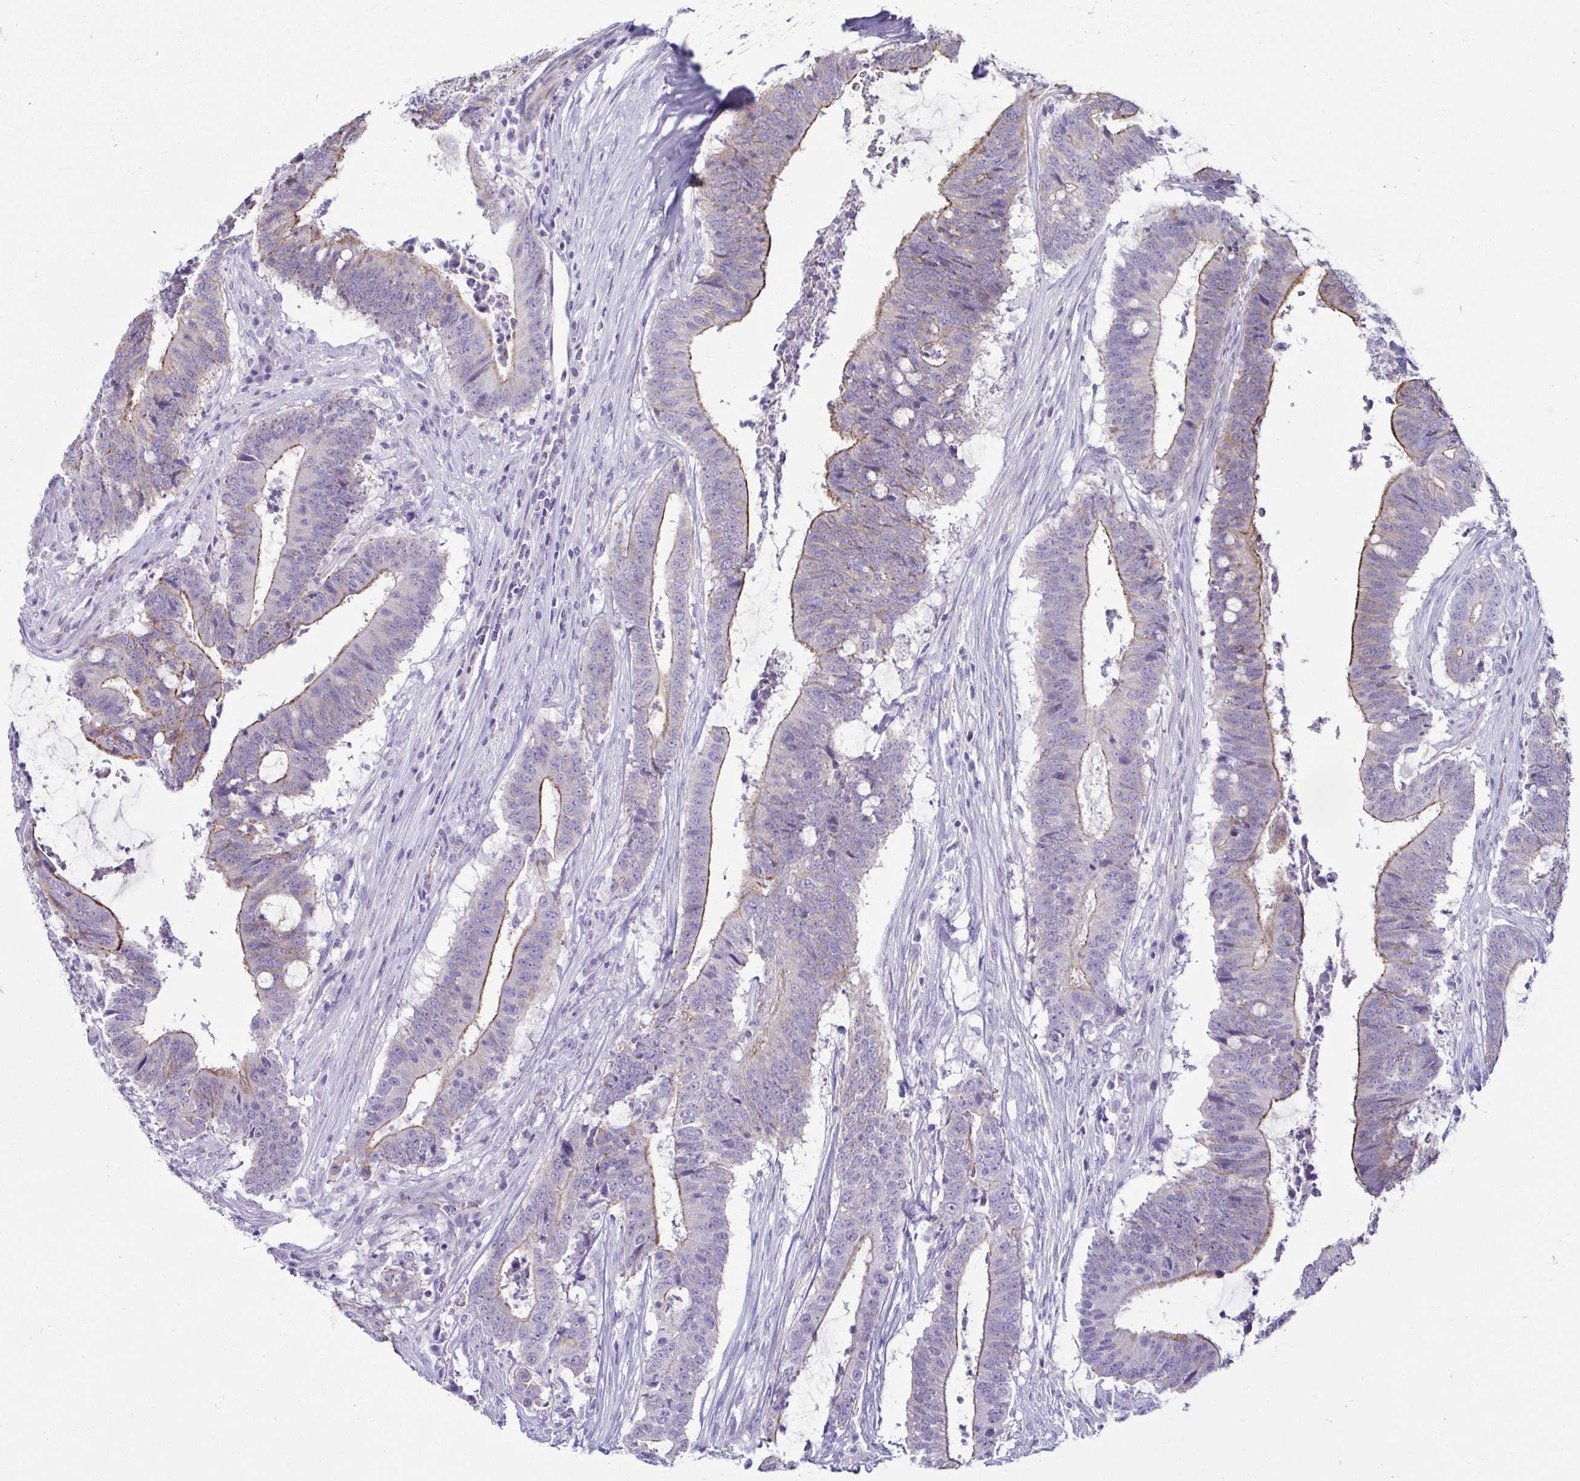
{"staining": {"intensity": "weak", "quantity": "25%-75%", "location": "cytoplasmic/membranous"}, "tissue": "colorectal cancer", "cell_type": "Tumor cells", "image_type": "cancer", "snomed": [{"axis": "morphology", "description": "Adenocarcinoma, NOS"}, {"axis": "topography", "description": "Colon"}], "caption": "Colorectal cancer stained with a protein marker displays weak staining in tumor cells.", "gene": "CASP14", "patient": {"sex": "female", "age": 43}}